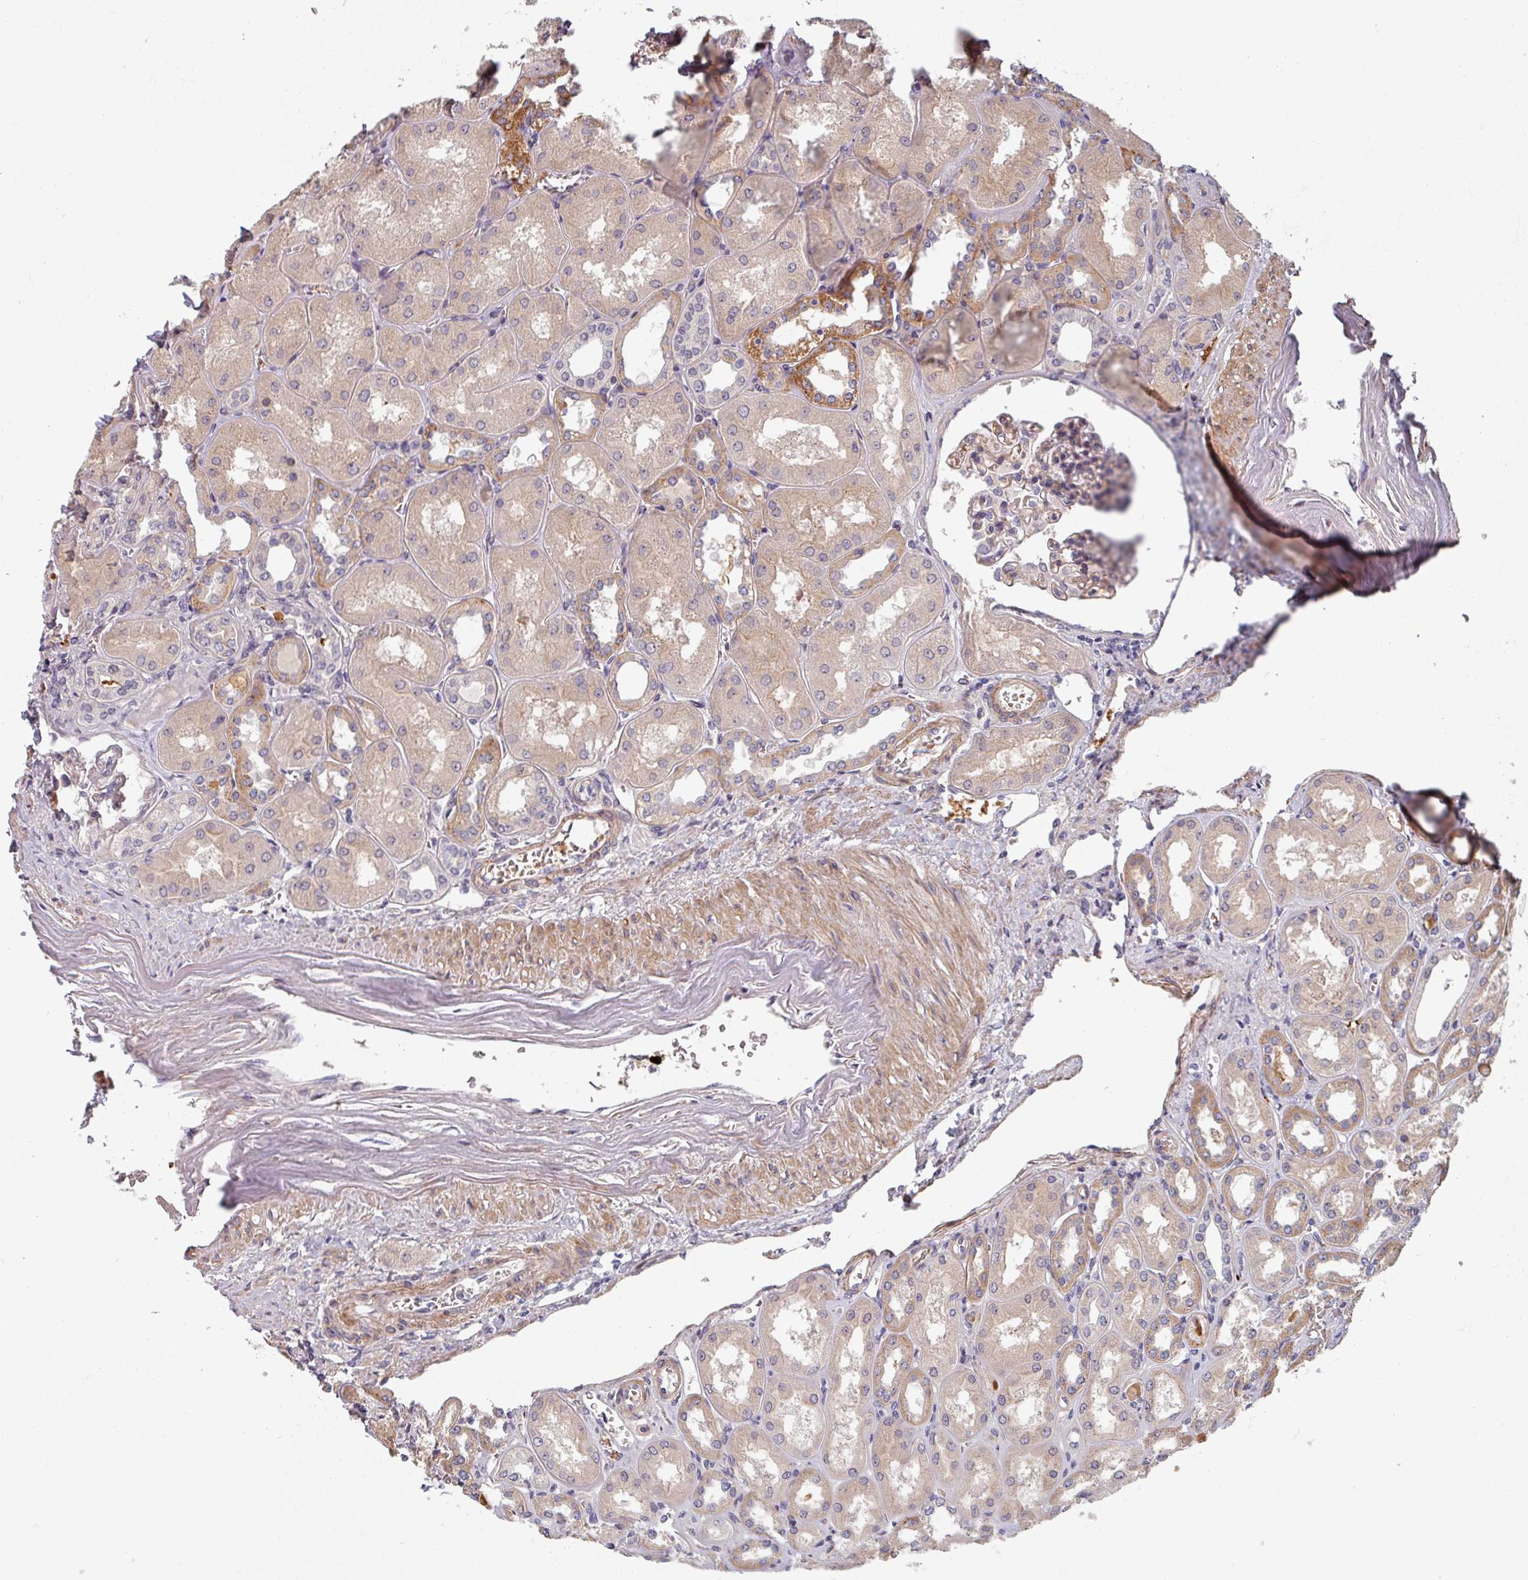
{"staining": {"intensity": "weak", "quantity": "<25%", "location": "cytoplasmic/membranous"}, "tissue": "kidney", "cell_type": "Cells in glomeruli", "image_type": "normal", "snomed": [{"axis": "morphology", "description": "Normal tissue, NOS"}, {"axis": "topography", "description": "Kidney"}], "caption": "IHC micrograph of unremarkable human kidney stained for a protein (brown), which shows no positivity in cells in glomeruli. (DAB (3,3'-diaminobenzidine) IHC with hematoxylin counter stain).", "gene": "C4BPB", "patient": {"sex": "male", "age": 61}}